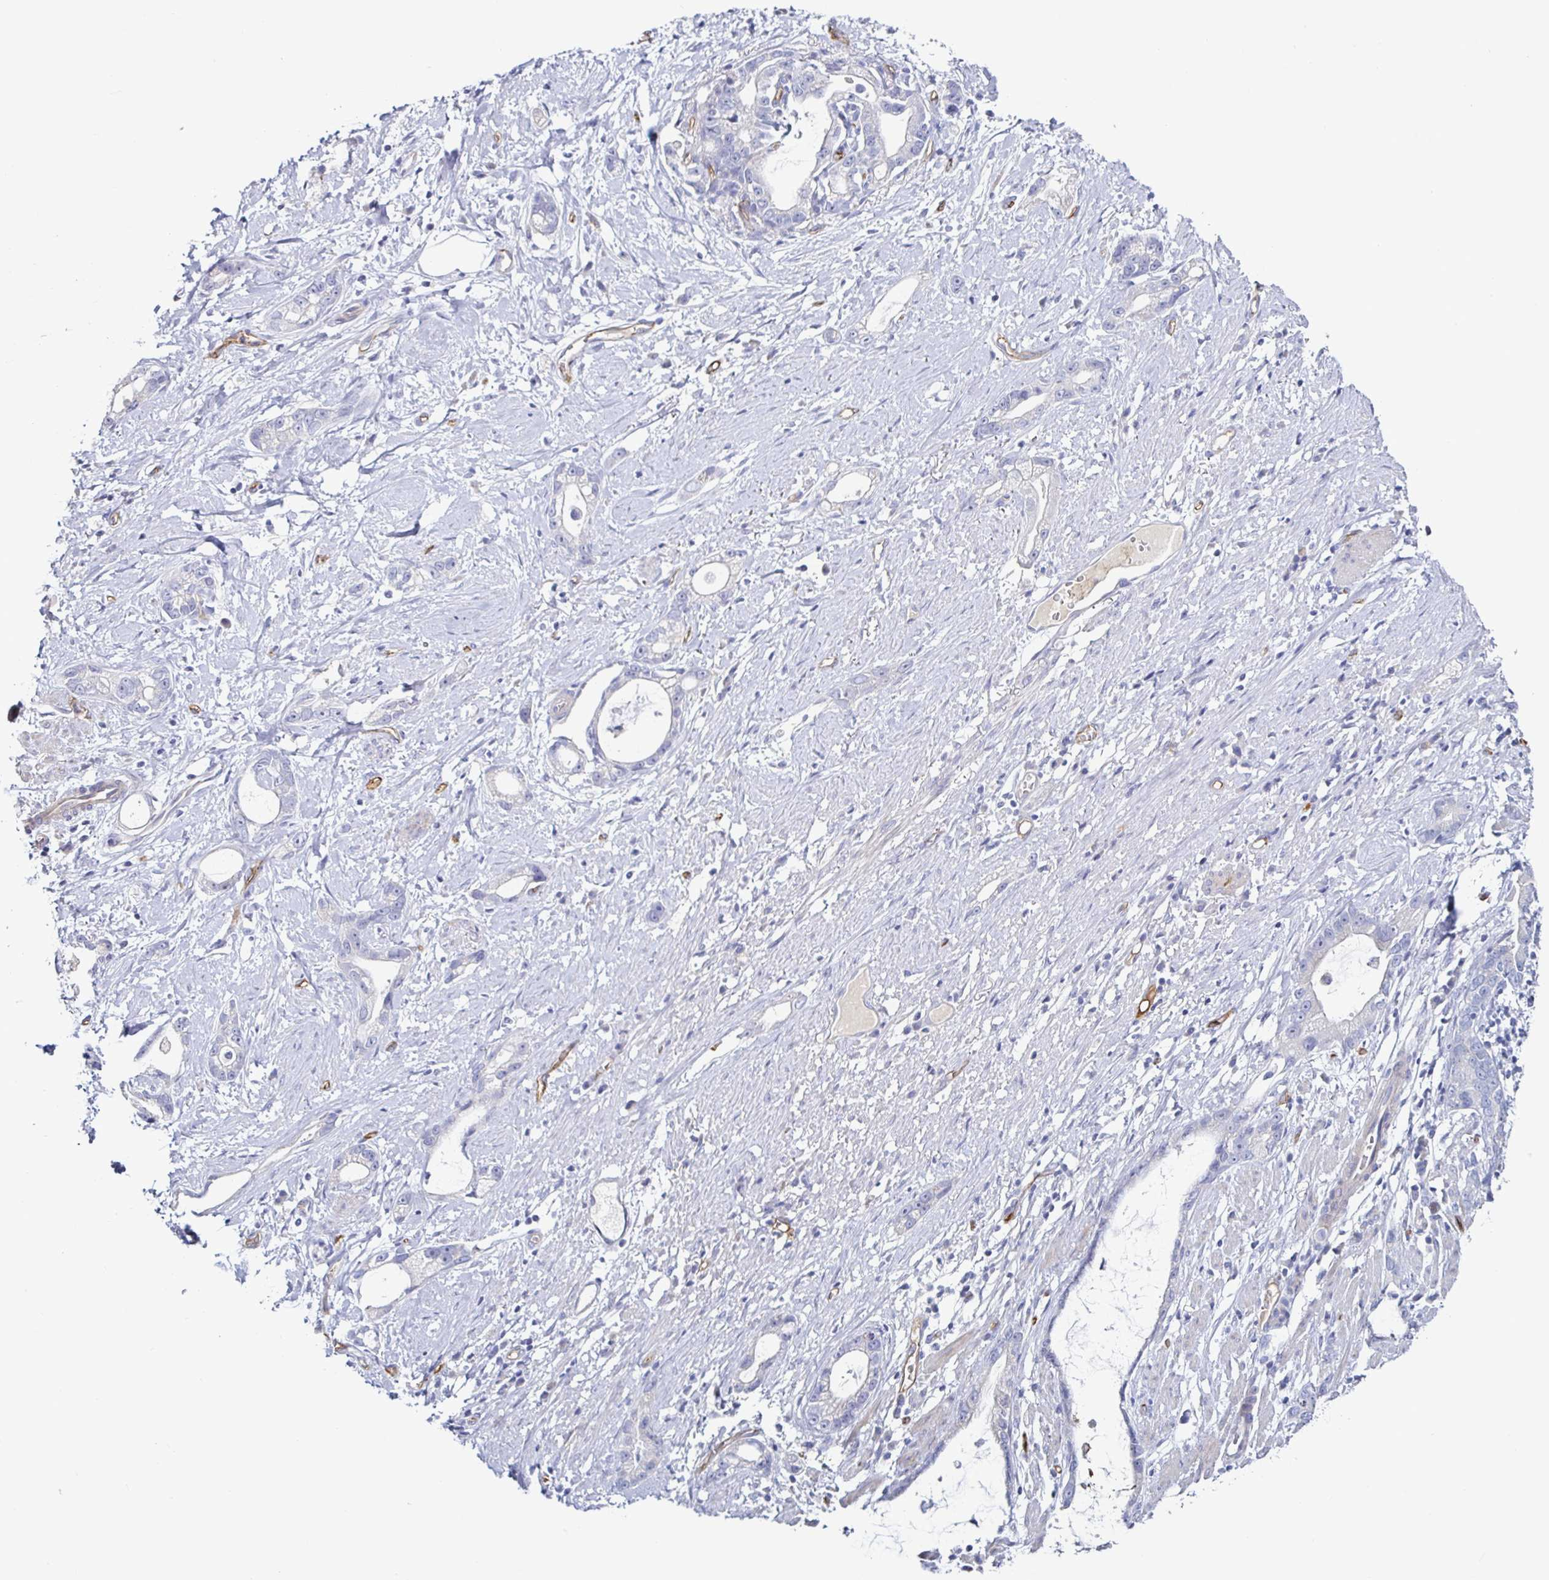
{"staining": {"intensity": "negative", "quantity": "none", "location": "none"}, "tissue": "stomach cancer", "cell_type": "Tumor cells", "image_type": "cancer", "snomed": [{"axis": "morphology", "description": "Adenocarcinoma, NOS"}, {"axis": "topography", "description": "Stomach"}], "caption": "An IHC histopathology image of adenocarcinoma (stomach) is shown. There is no staining in tumor cells of adenocarcinoma (stomach).", "gene": "ACSBG2", "patient": {"sex": "male", "age": 55}}